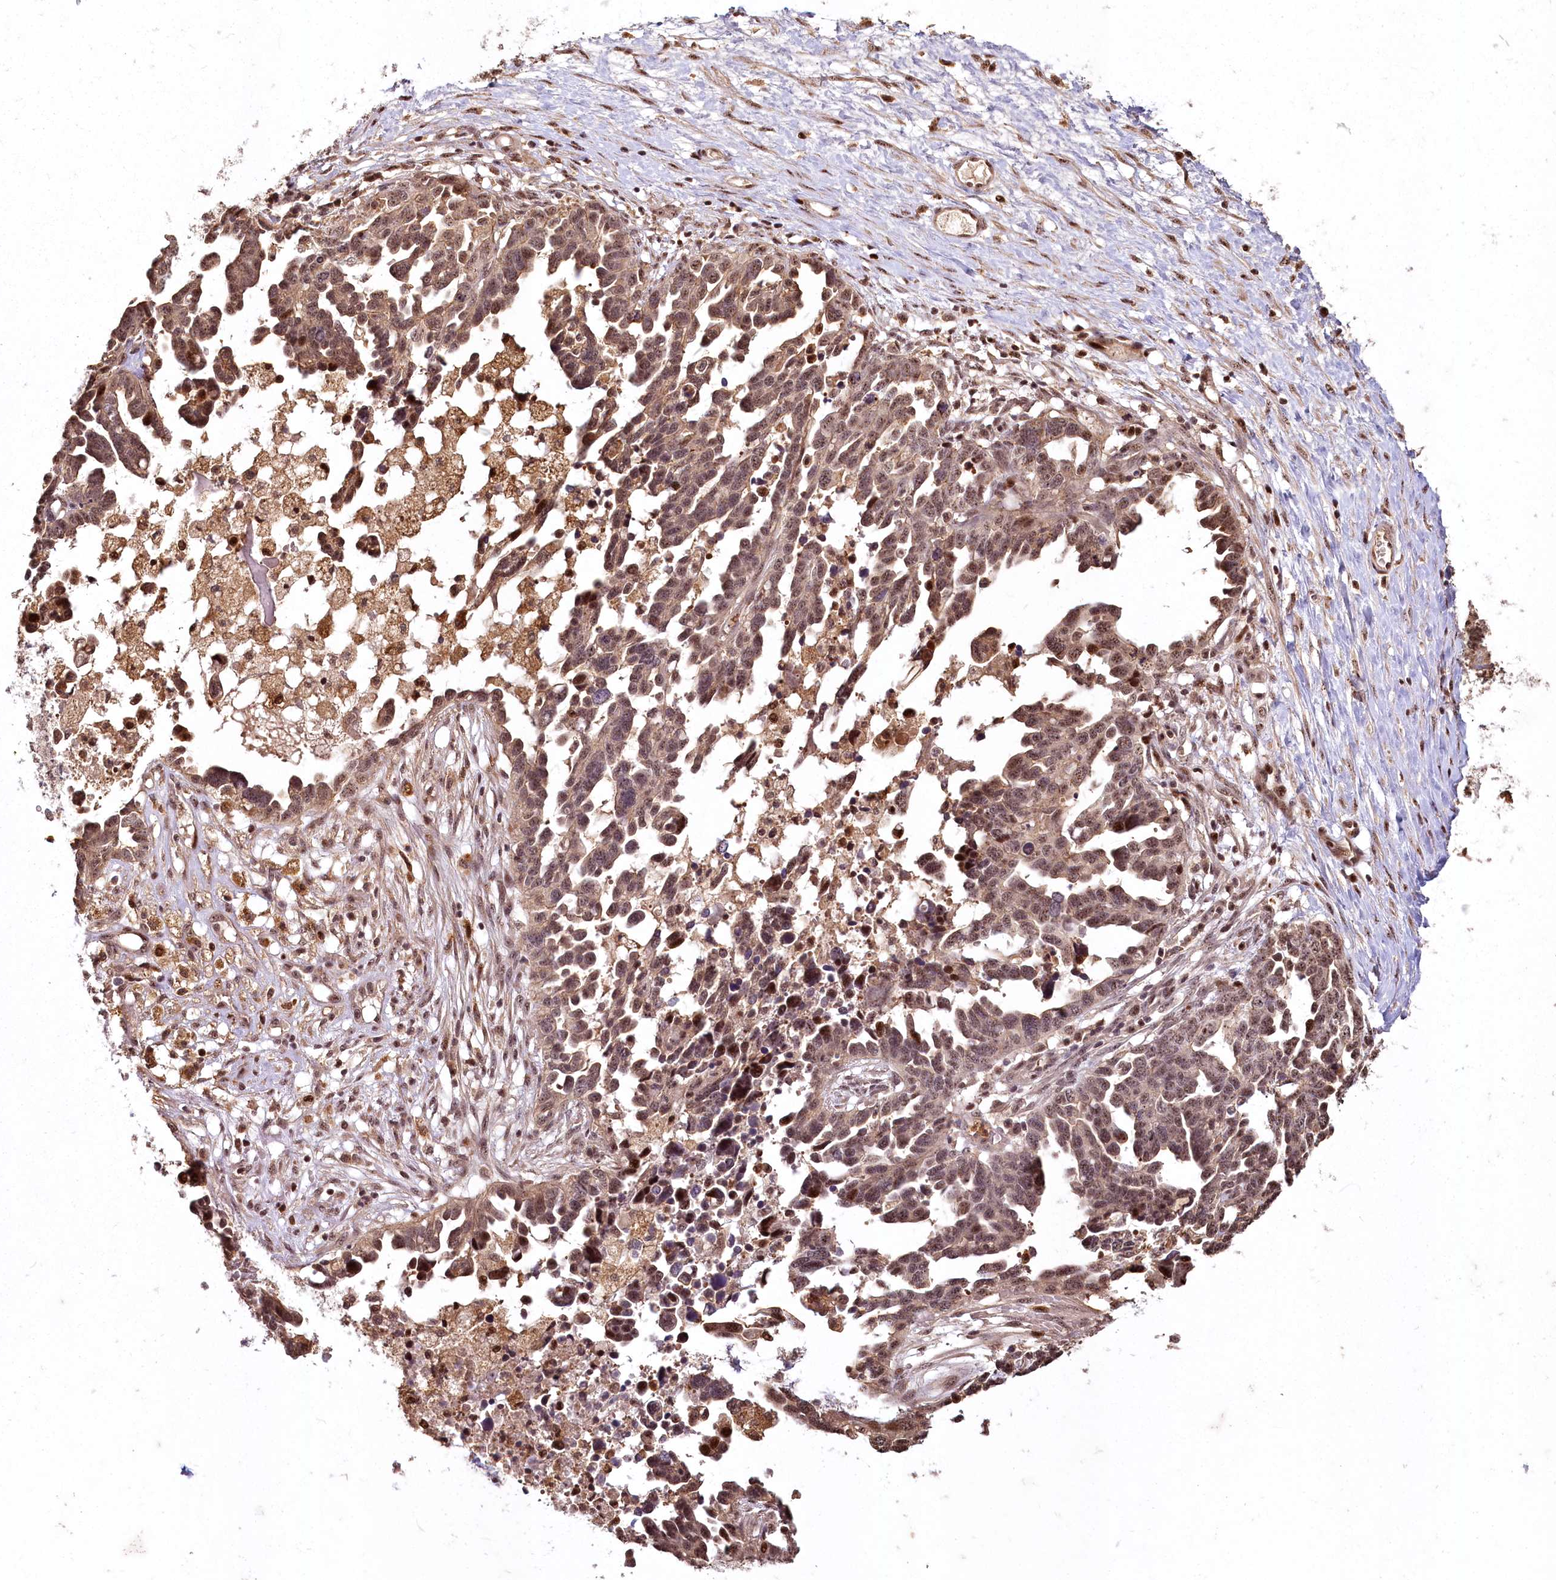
{"staining": {"intensity": "weak", "quantity": ">75%", "location": "cytoplasmic/membranous,nuclear"}, "tissue": "ovarian cancer", "cell_type": "Tumor cells", "image_type": "cancer", "snomed": [{"axis": "morphology", "description": "Cystadenocarcinoma, serous, NOS"}, {"axis": "topography", "description": "Ovary"}], "caption": "Protein expression analysis of serous cystadenocarcinoma (ovarian) displays weak cytoplasmic/membranous and nuclear expression in about >75% of tumor cells.", "gene": "PYROXD1", "patient": {"sex": "female", "age": 54}}